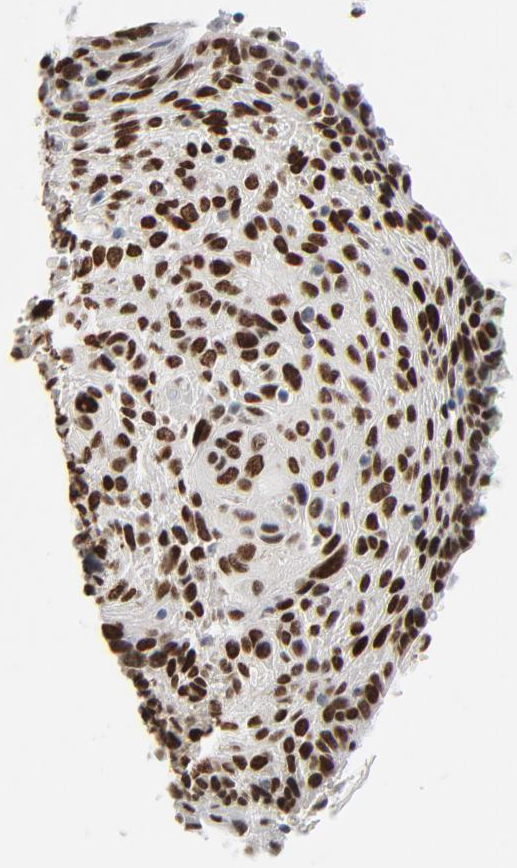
{"staining": {"intensity": "strong", "quantity": ">75%", "location": "nuclear"}, "tissue": "cervical cancer", "cell_type": "Tumor cells", "image_type": "cancer", "snomed": [{"axis": "morphology", "description": "Squamous cell carcinoma, NOS"}, {"axis": "topography", "description": "Cervix"}], "caption": "The image displays staining of cervical squamous cell carcinoma, revealing strong nuclear protein staining (brown color) within tumor cells.", "gene": "CUX1", "patient": {"sex": "female", "age": 33}}